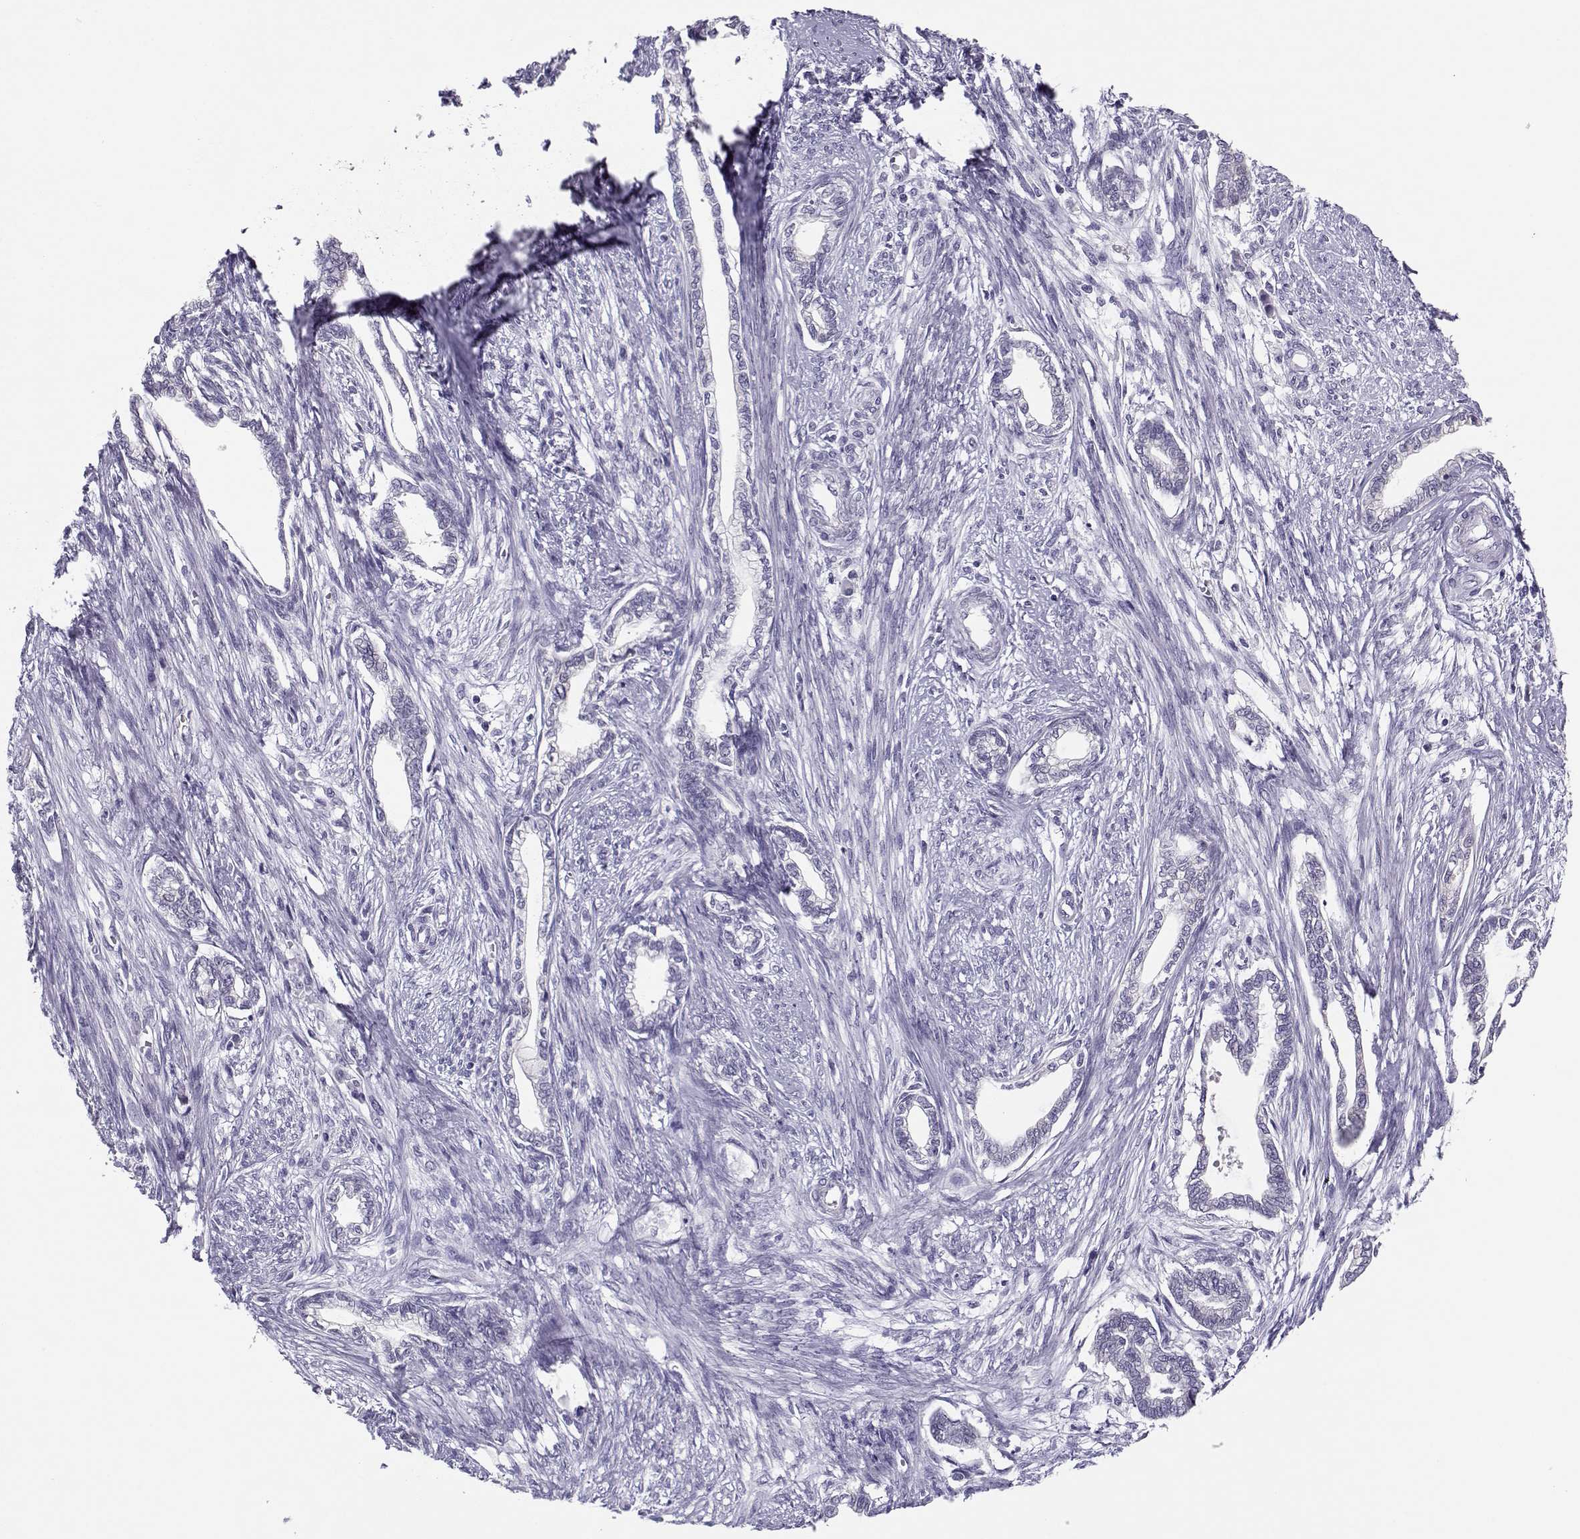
{"staining": {"intensity": "negative", "quantity": "none", "location": "none"}, "tissue": "cervical cancer", "cell_type": "Tumor cells", "image_type": "cancer", "snomed": [{"axis": "morphology", "description": "Adenocarcinoma, NOS"}, {"axis": "topography", "description": "Cervix"}], "caption": "This photomicrograph is of cervical cancer stained with immunohistochemistry (IHC) to label a protein in brown with the nuclei are counter-stained blue. There is no expression in tumor cells.", "gene": "CFAP77", "patient": {"sex": "female", "age": 62}}